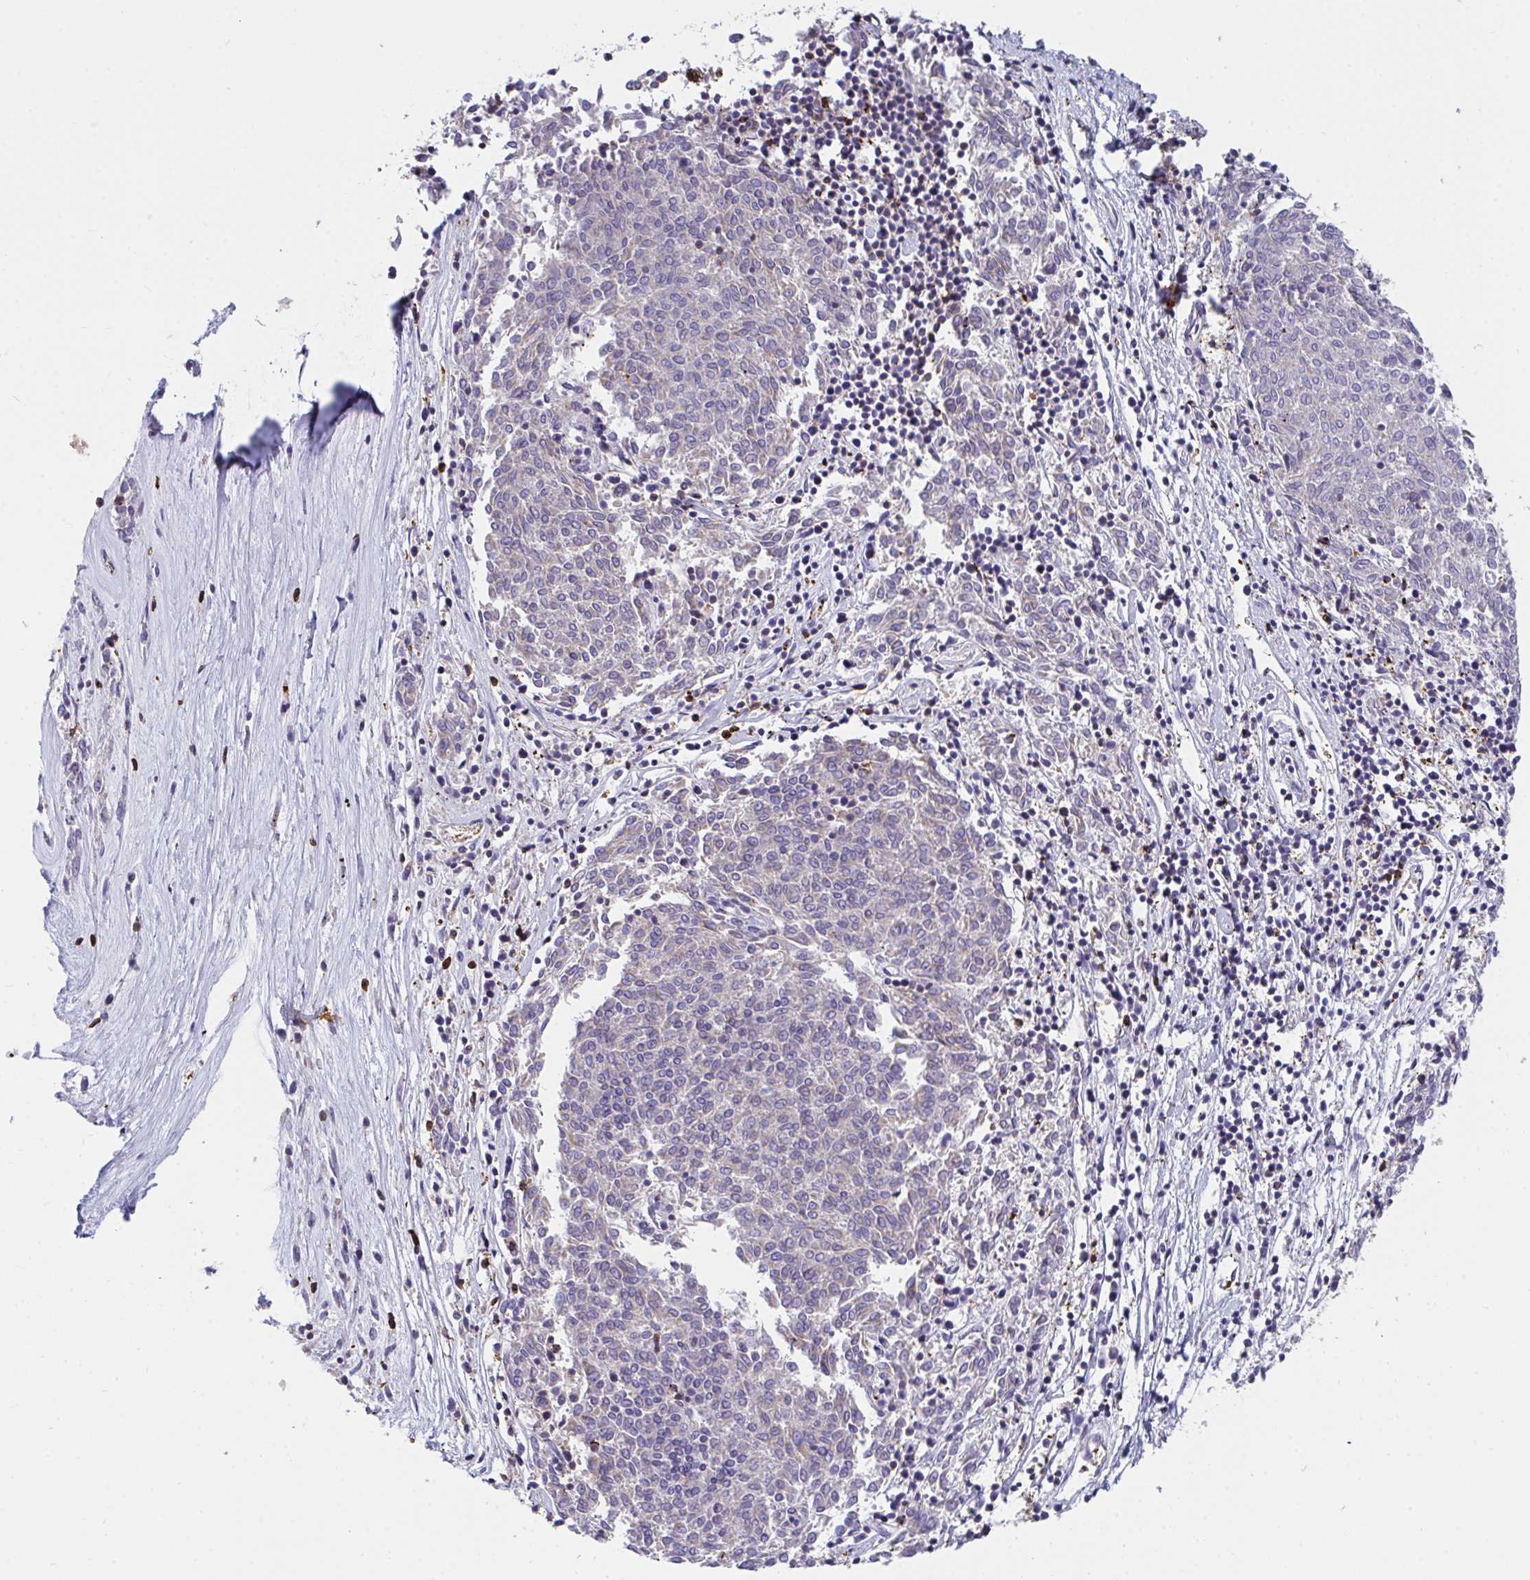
{"staining": {"intensity": "negative", "quantity": "none", "location": "none"}, "tissue": "melanoma", "cell_type": "Tumor cells", "image_type": "cancer", "snomed": [{"axis": "morphology", "description": "Malignant melanoma, NOS"}, {"axis": "topography", "description": "Skin"}], "caption": "IHC of melanoma exhibits no positivity in tumor cells.", "gene": "CFL1", "patient": {"sex": "female", "age": 72}}